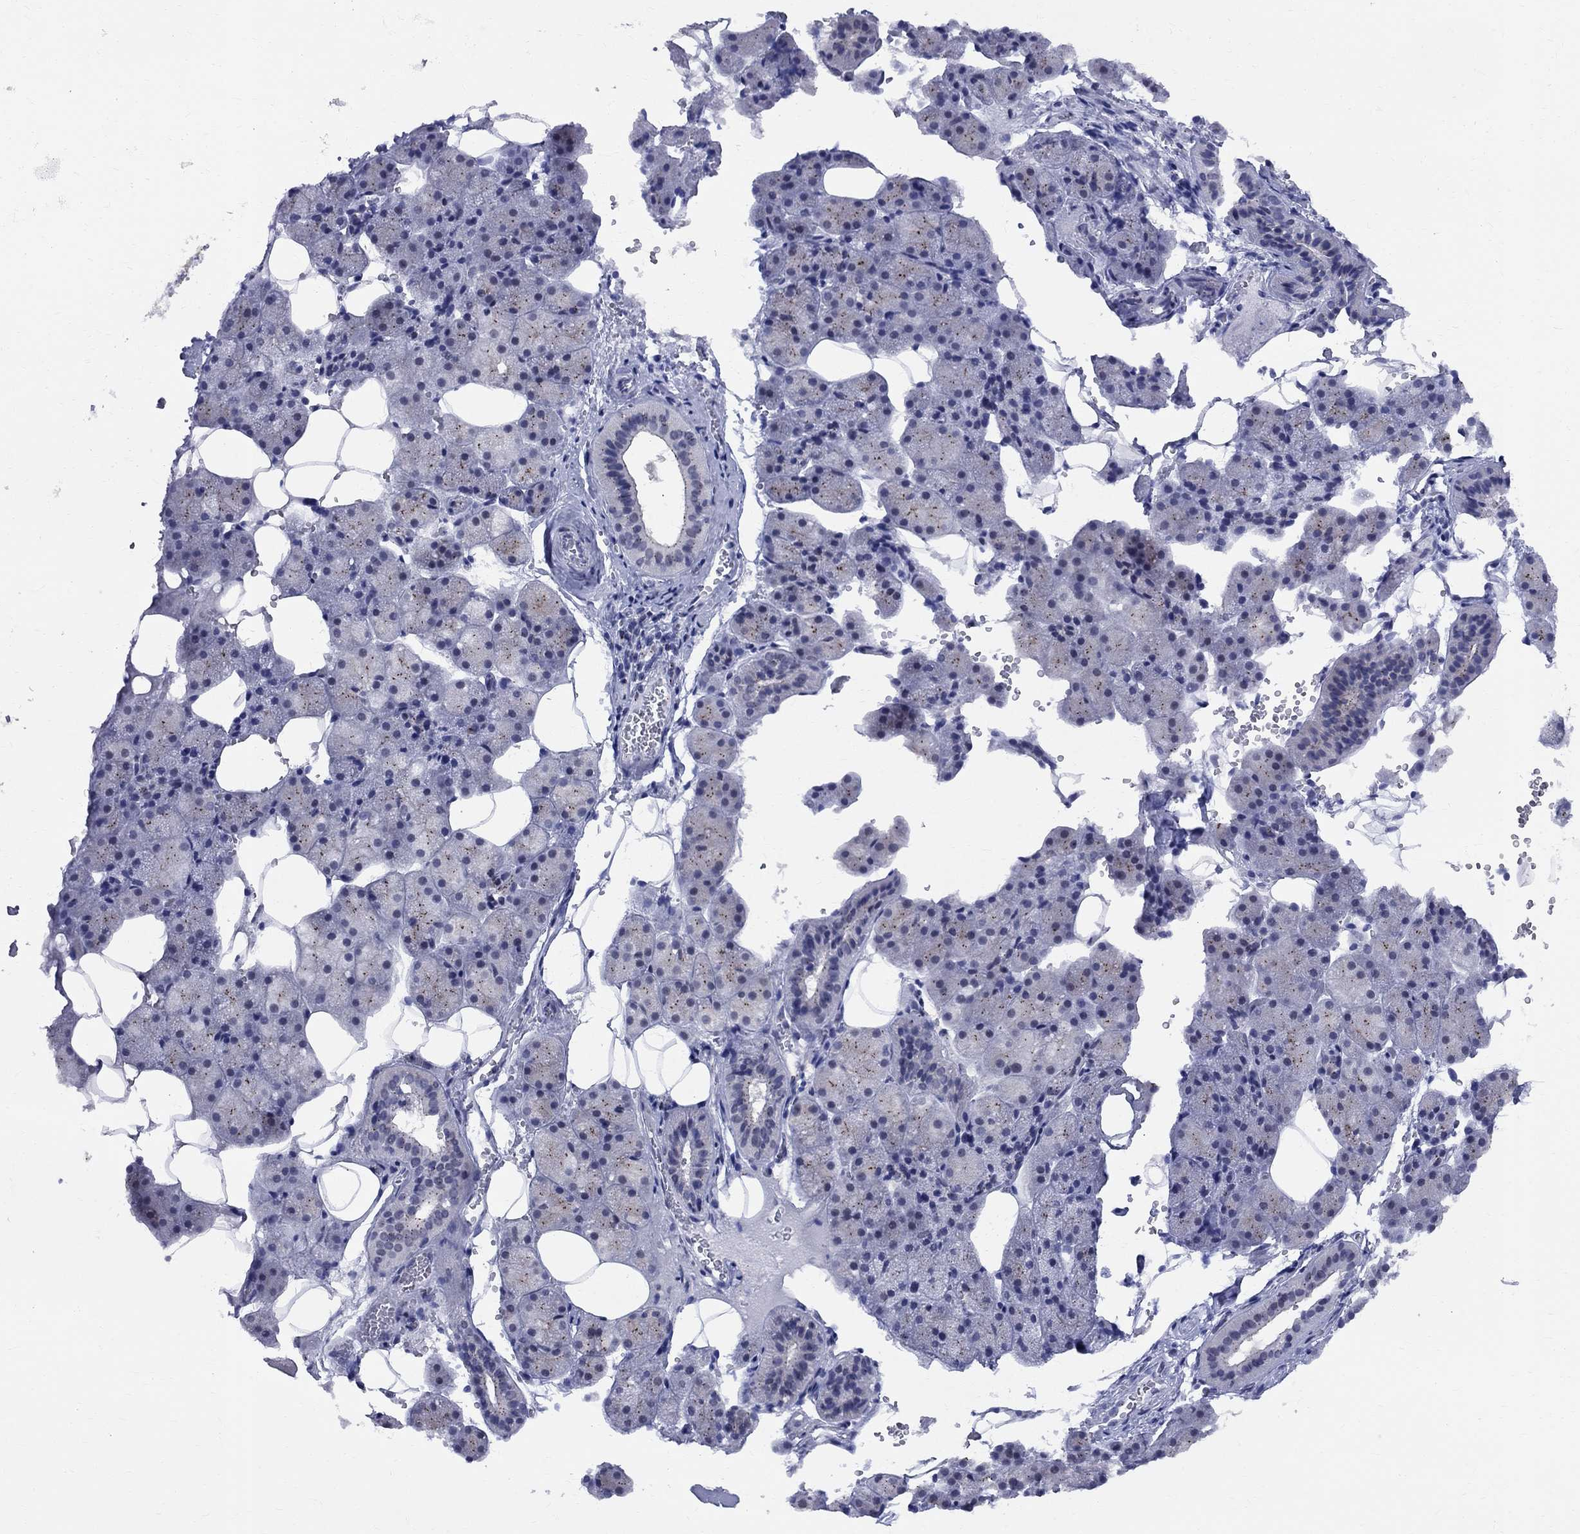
{"staining": {"intensity": "negative", "quantity": "none", "location": "none"}, "tissue": "salivary gland", "cell_type": "Glandular cells", "image_type": "normal", "snomed": [{"axis": "morphology", "description": "Normal tissue, NOS"}, {"axis": "topography", "description": "Salivary gland"}], "caption": "A photomicrograph of salivary gland stained for a protein displays no brown staining in glandular cells. (DAB (3,3'-diaminobenzidine) immunohistochemistry (IHC) visualized using brightfield microscopy, high magnification).", "gene": "CEP43", "patient": {"sex": "male", "age": 38}}